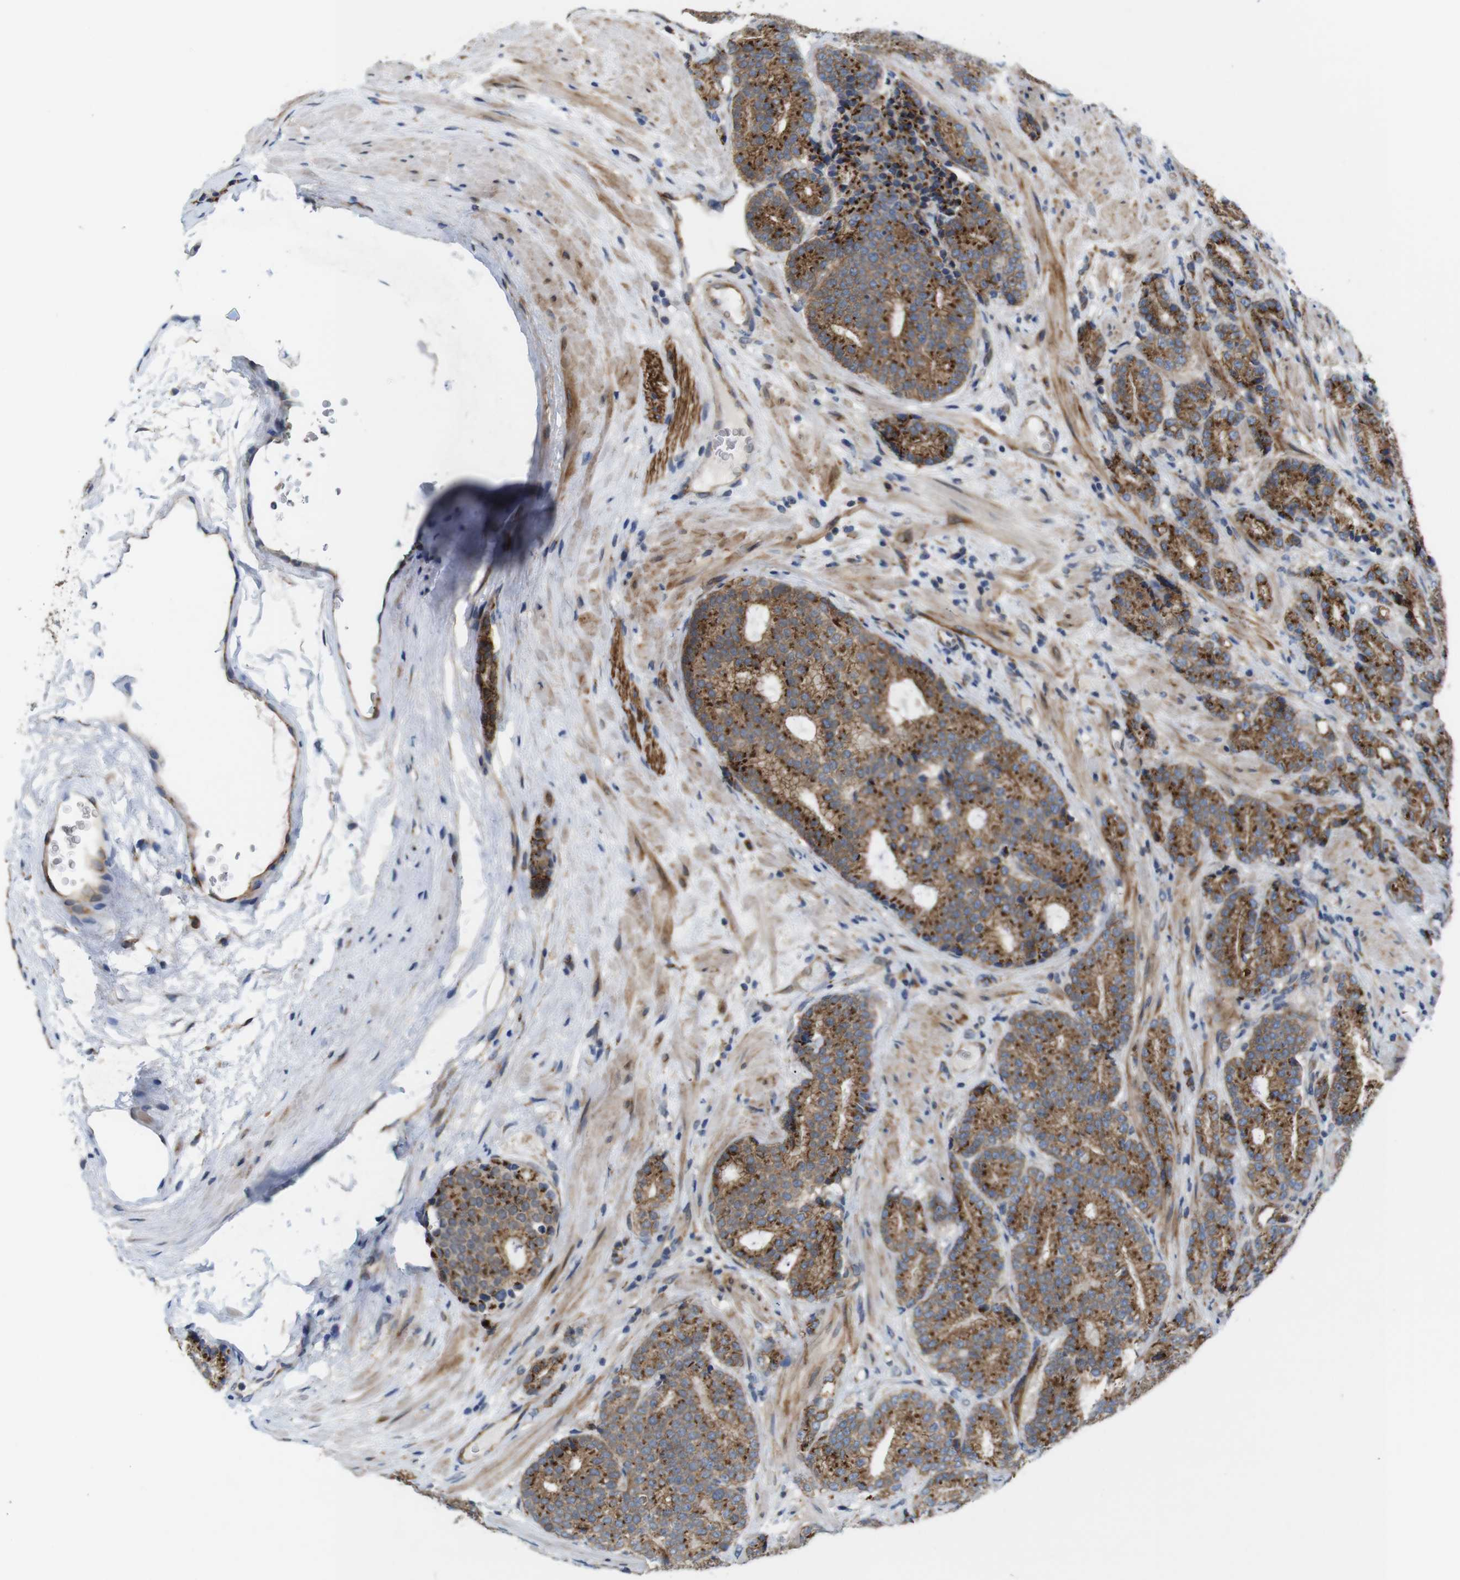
{"staining": {"intensity": "strong", "quantity": ">75%", "location": "cytoplasmic/membranous"}, "tissue": "prostate cancer", "cell_type": "Tumor cells", "image_type": "cancer", "snomed": [{"axis": "morphology", "description": "Adenocarcinoma, High grade"}, {"axis": "topography", "description": "Prostate"}], "caption": "Immunohistochemical staining of human prostate cancer (high-grade adenocarcinoma) displays high levels of strong cytoplasmic/membranous expression in about >75% of tumor cells. (DAB IHC with brightfield microscopy, high magnification).", "gene": "EFCAB14", "patient": {"sex": "male", "age": 61}}